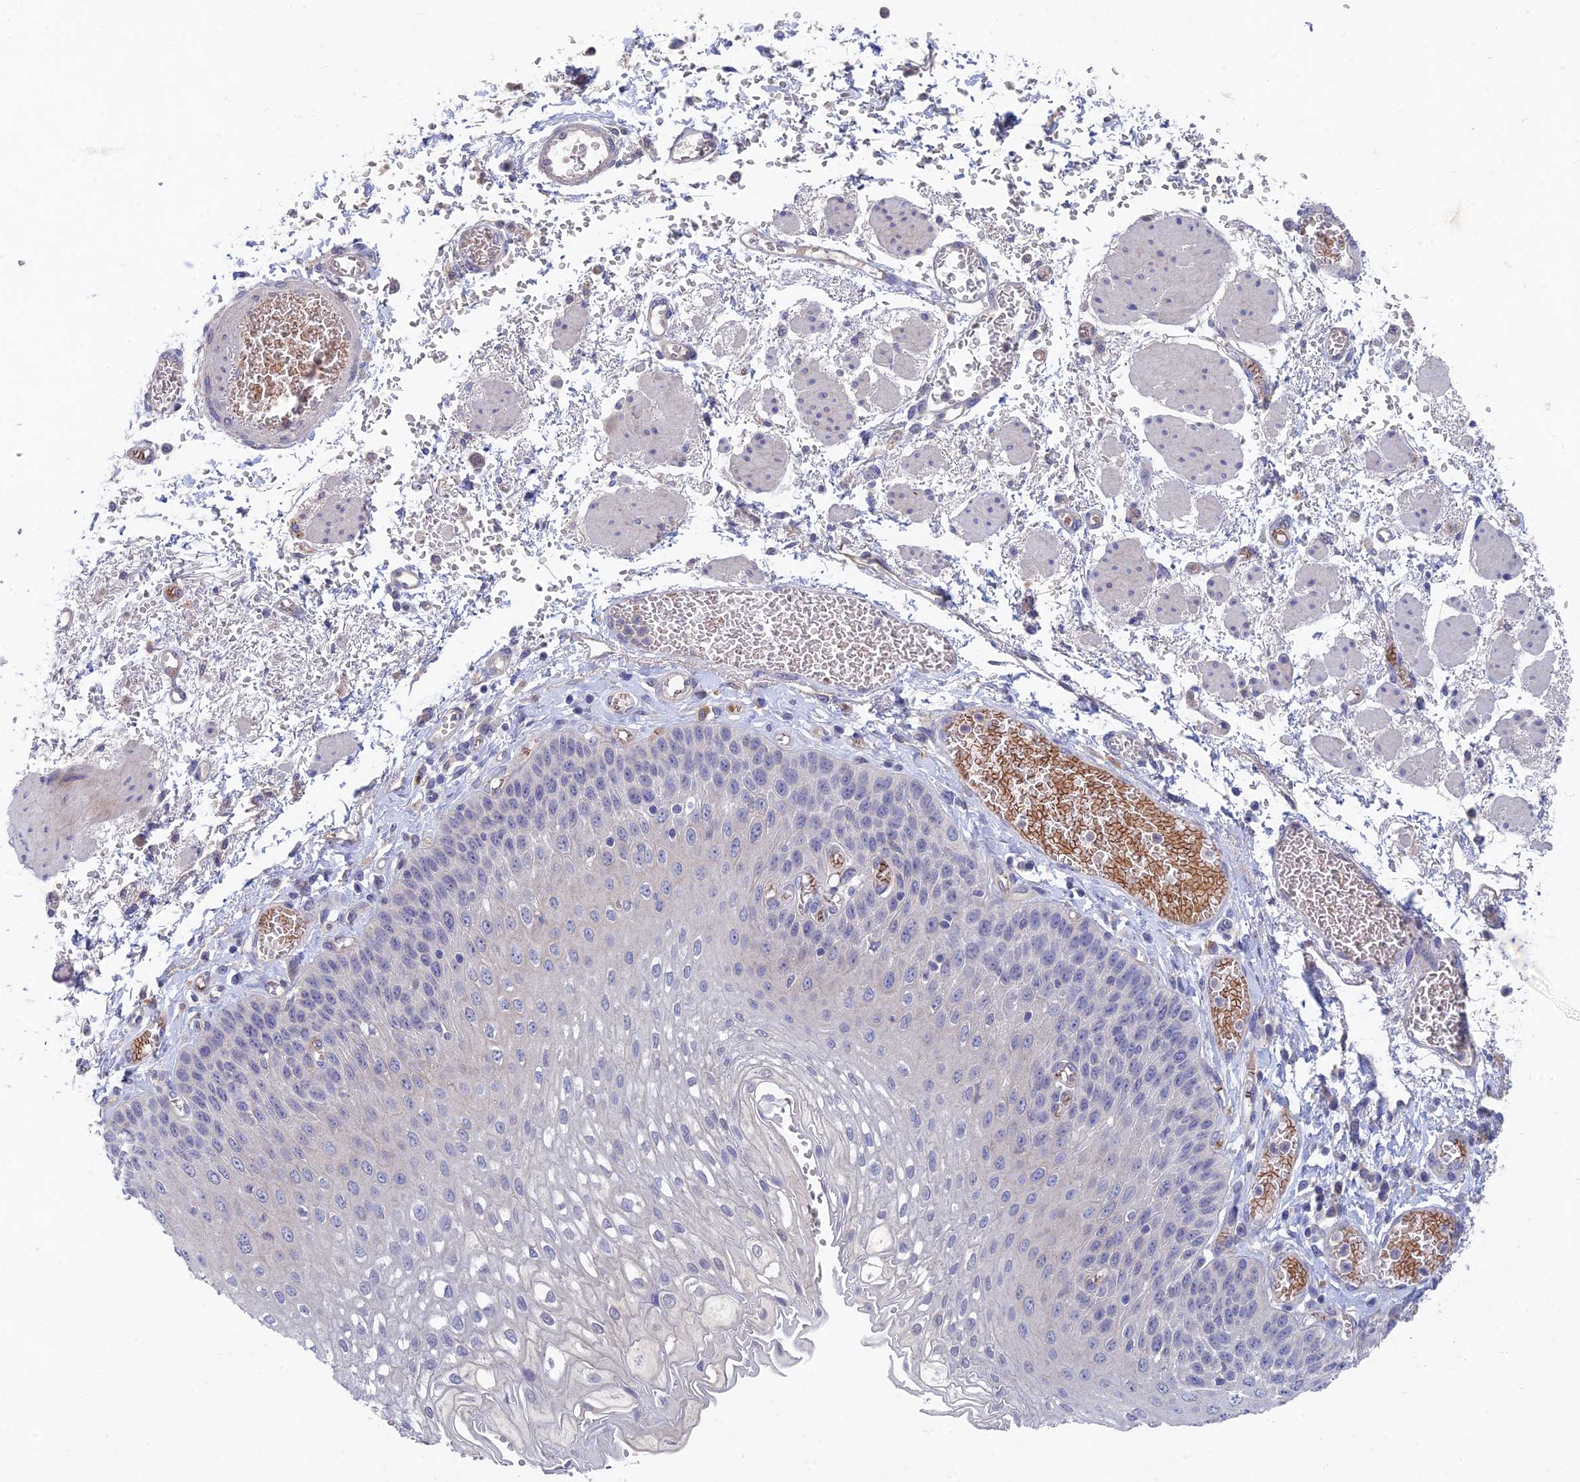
{"staining": {"intensity": "negative", "quantity": "none", "location": "none"}, "tissue": "esophagus", "cell_type": "Squamous epithelial cells", "image_type": "normal", "snomed": [{"axis": "morphology", "description": "Normal tissue, NOS"}, {"axis": "topography", "description": "Esophagus"}], "caption": "DAB (3,3'-diaminobenzidine) immunohistochemical staining of normal human esophagus displays no significant expression in squamous epithelial cells. Nuclei are stained in blue.", "gene": "ARRDC1", "patient": {"sex": "male", "age": 81}}